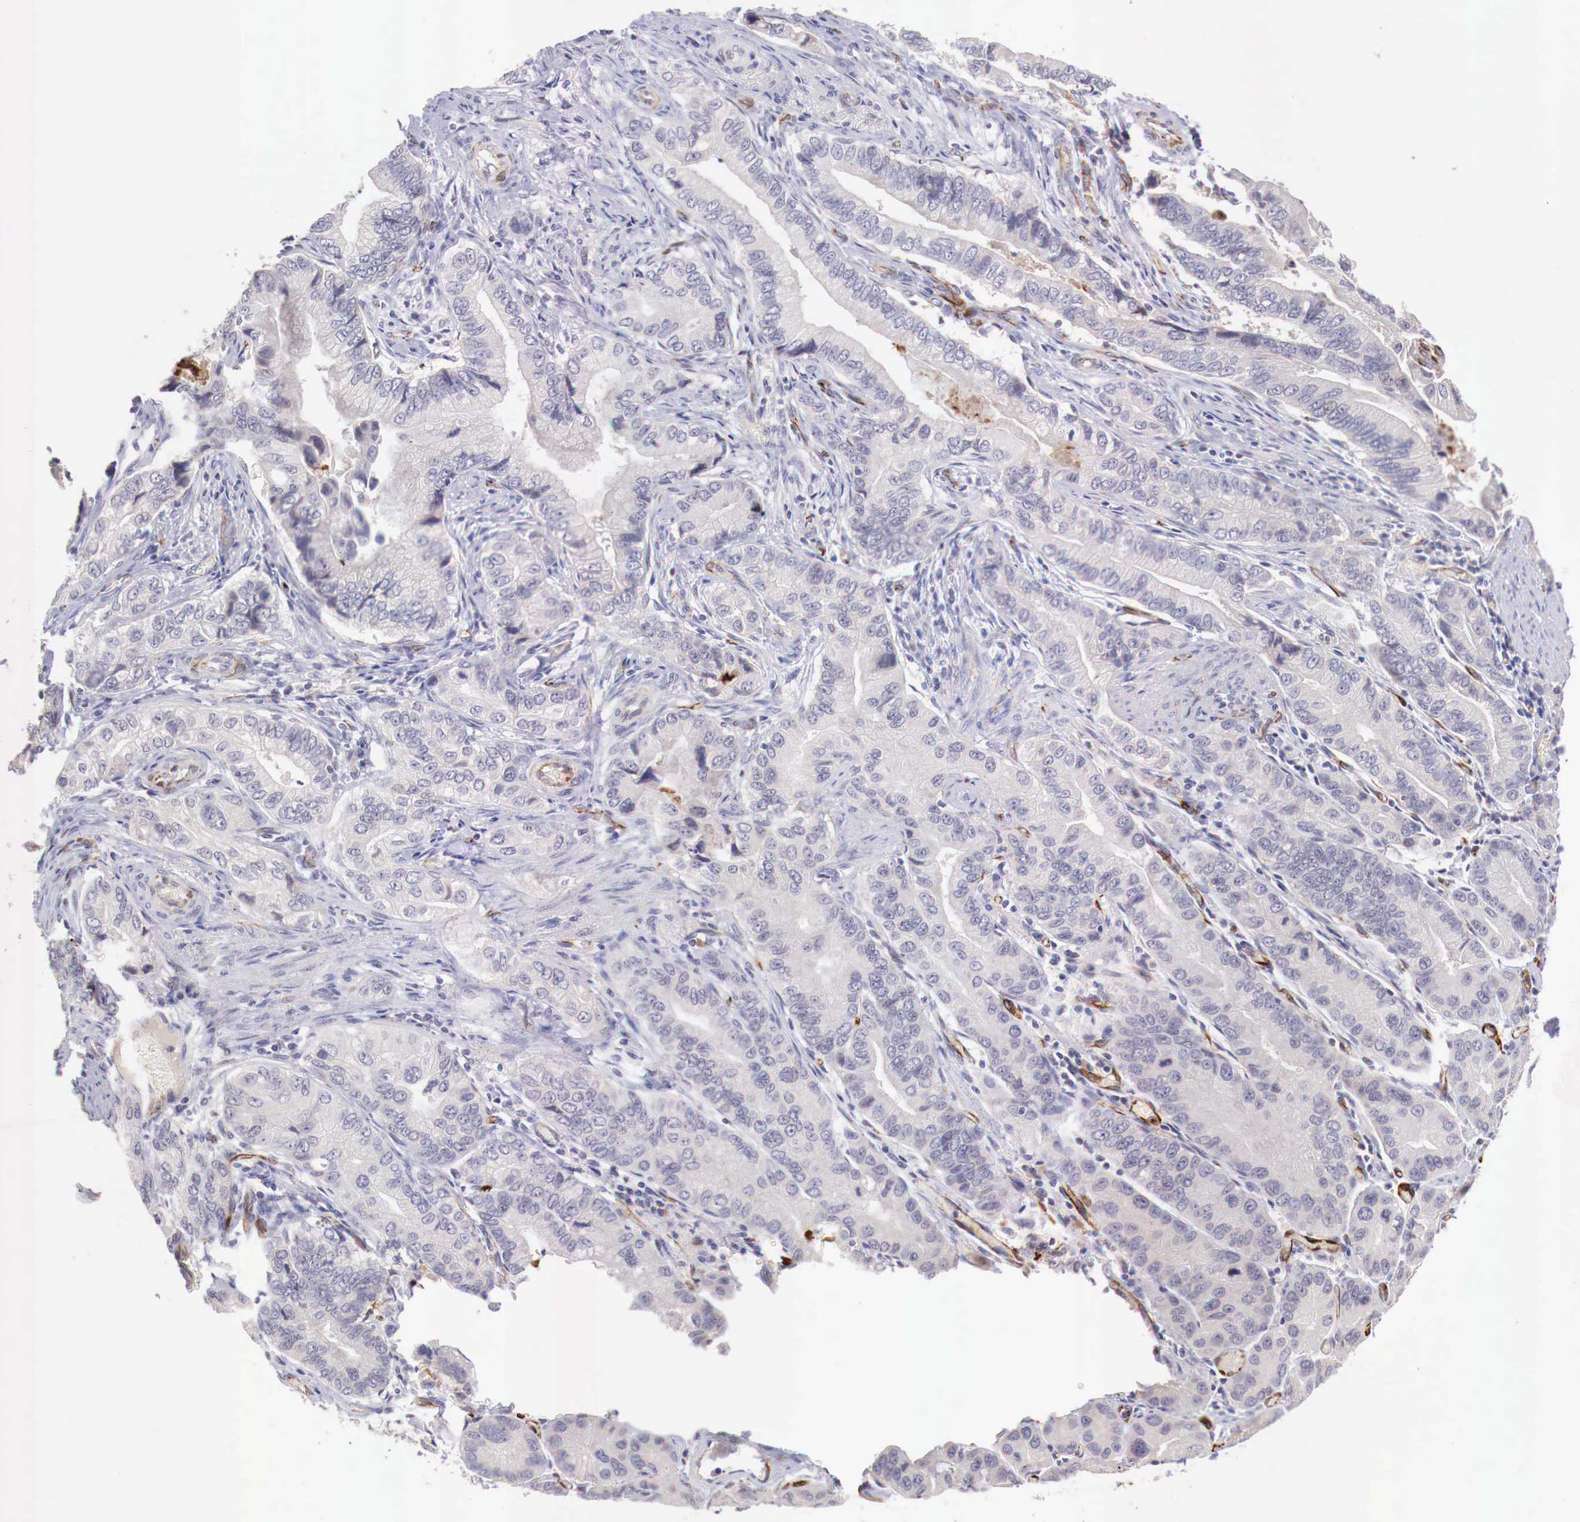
{"staining": {"intensity": "negative", "quantity": "none", "location": "none"}, "tissue": "pancreatic cancer", "cell_type": "Tumor cells", "image_type": "cancer", "snomed": [{"axis": "morphology", "description": "Adenocarcinoma, NOS"}, {"axis": "topography", "description": "Pancreas"}, {"axis": "topography", "description": "Stomach, upper"}], "caption": "Immunohistochemical staining of pancreatic cancer shows no significant positivity in tumor cells.", "gene": "WT1", "patient": {"sex": "male", "age": 77}}